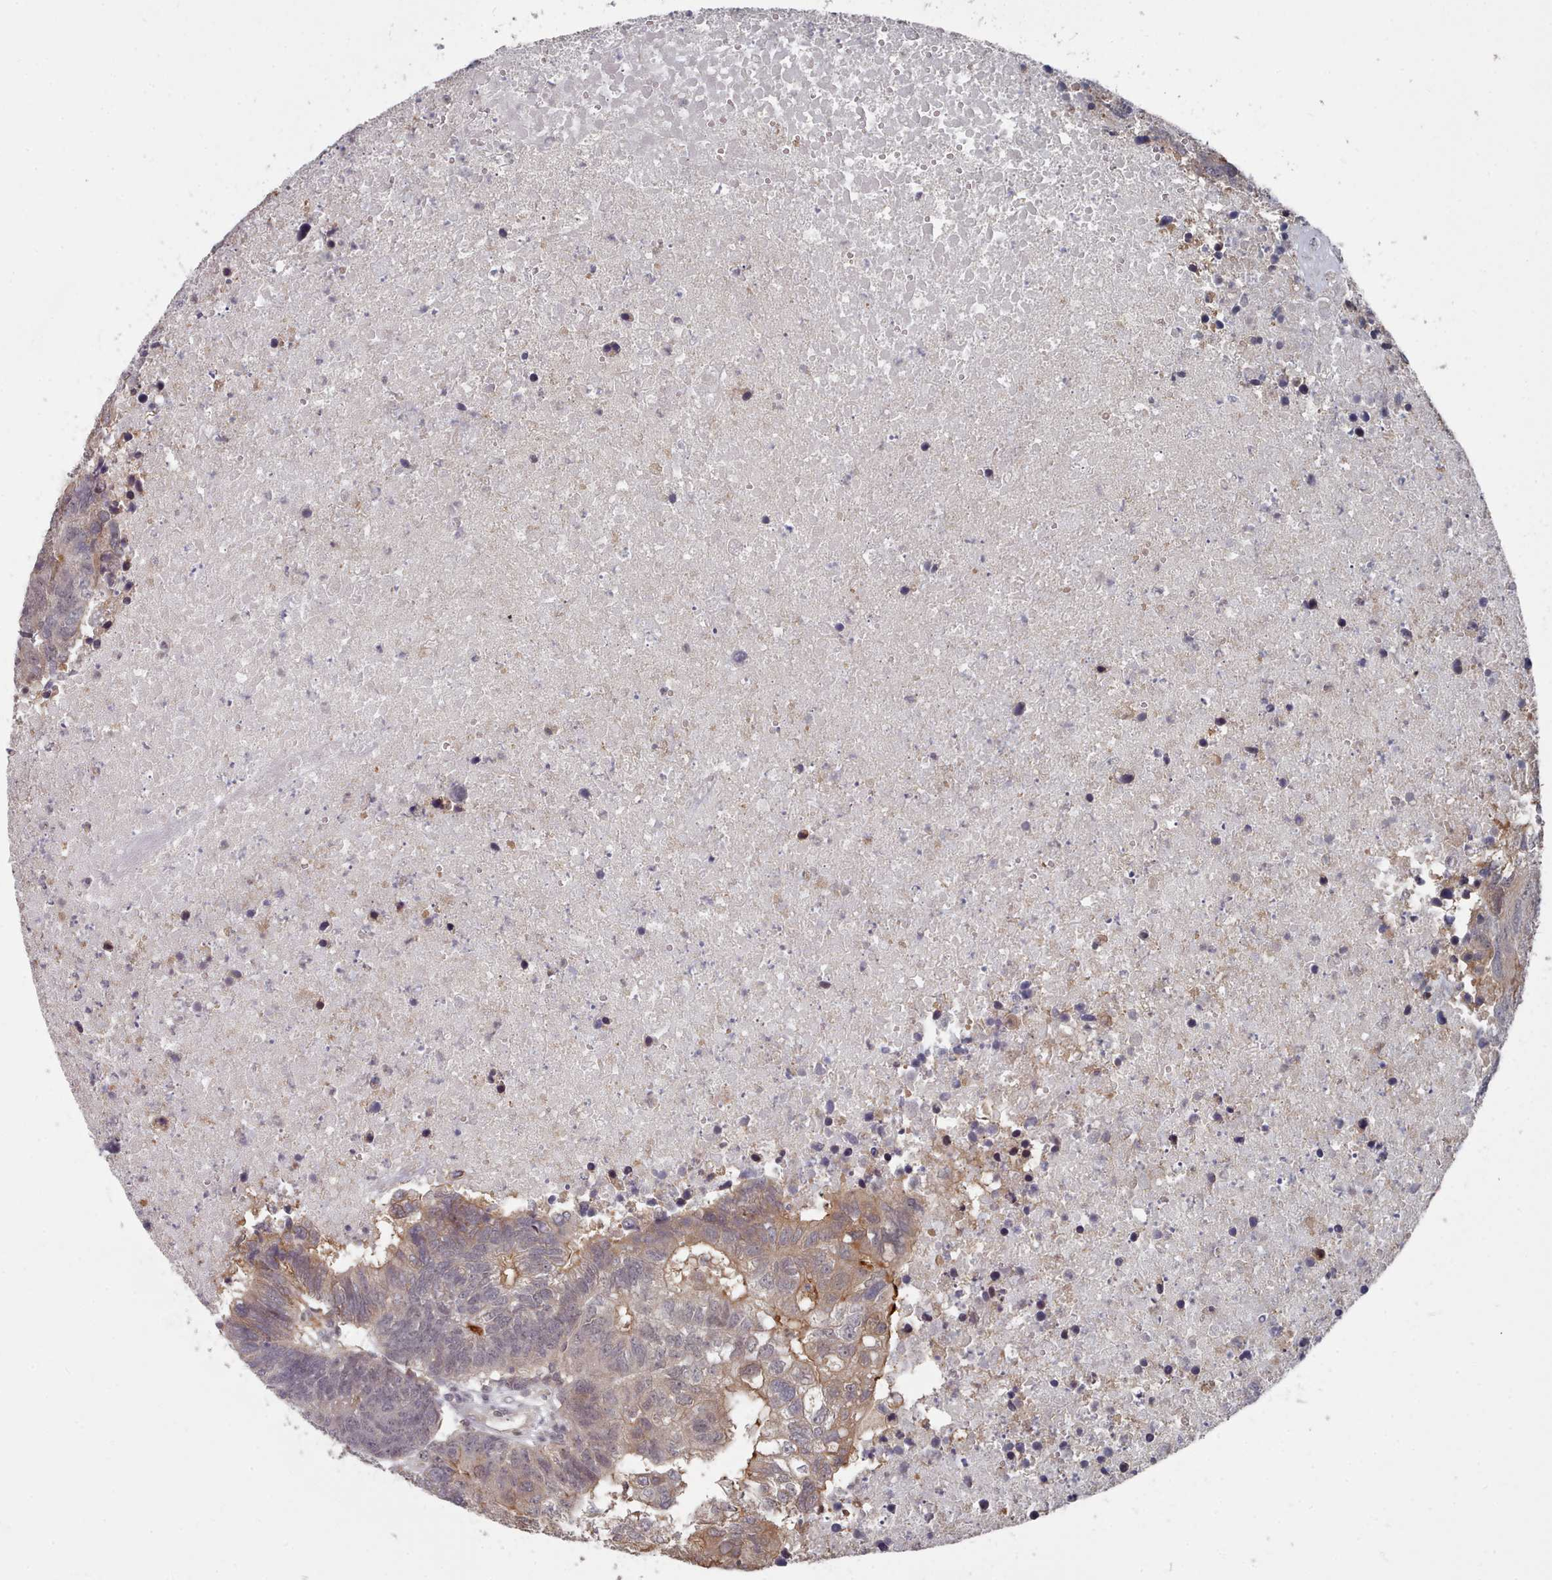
{"staining": {"intensity": "weak", "quantity": "<25%", "location": "cytoplasmic/membranous"}, "tissue": "colorectal cancer", "cell_type": "Tumor cells", "image_type": "cancer", "snomed": [{"axis": "morphology", "description": "Adenocarcinoma, NOS"}, {"axis": "topography", "description": "Colon"}], "caption": "Tumor cells are negative for protein expression in human colorectal adenocarcinoma.", "gene": "HYAL3", "patient": {"sex": "female", "age": 48}}